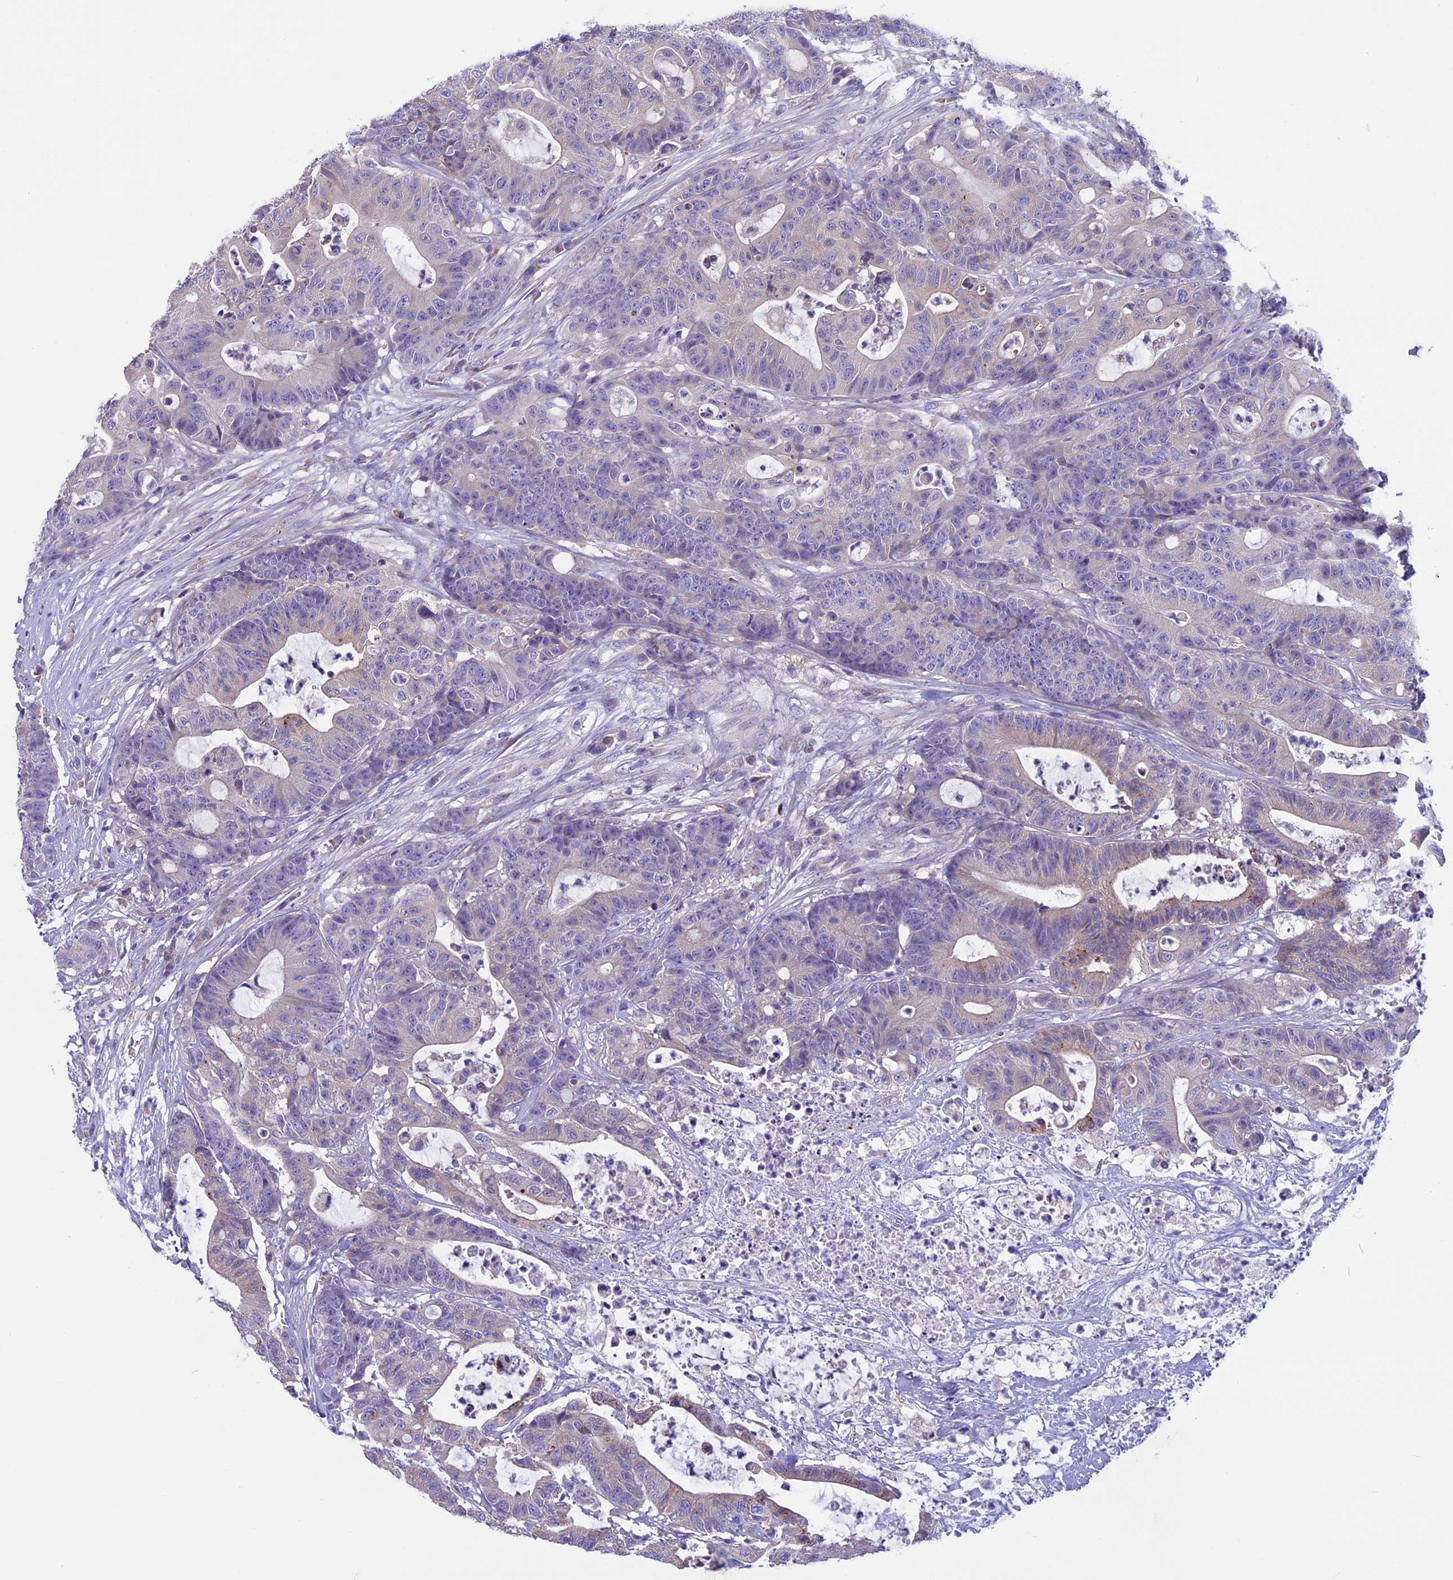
{"staining": {"intensity": "negative", "quantity": "none", "location": "none"}, "tissue": "colorectal cancer", "cell_type": "Tumor cells", "image_type": "cancer", "snomed": [{"axis": "morphology", "description": "Adenocarcinoma, NOS"}, {"axis": "topography", "description": "Colon"}], "caption": "Tumor cells are negative for protein expression in human colorectal adenocarcinoma.", "gene": "DCTN5", "patient": {"sex": "female", "age": 84}}